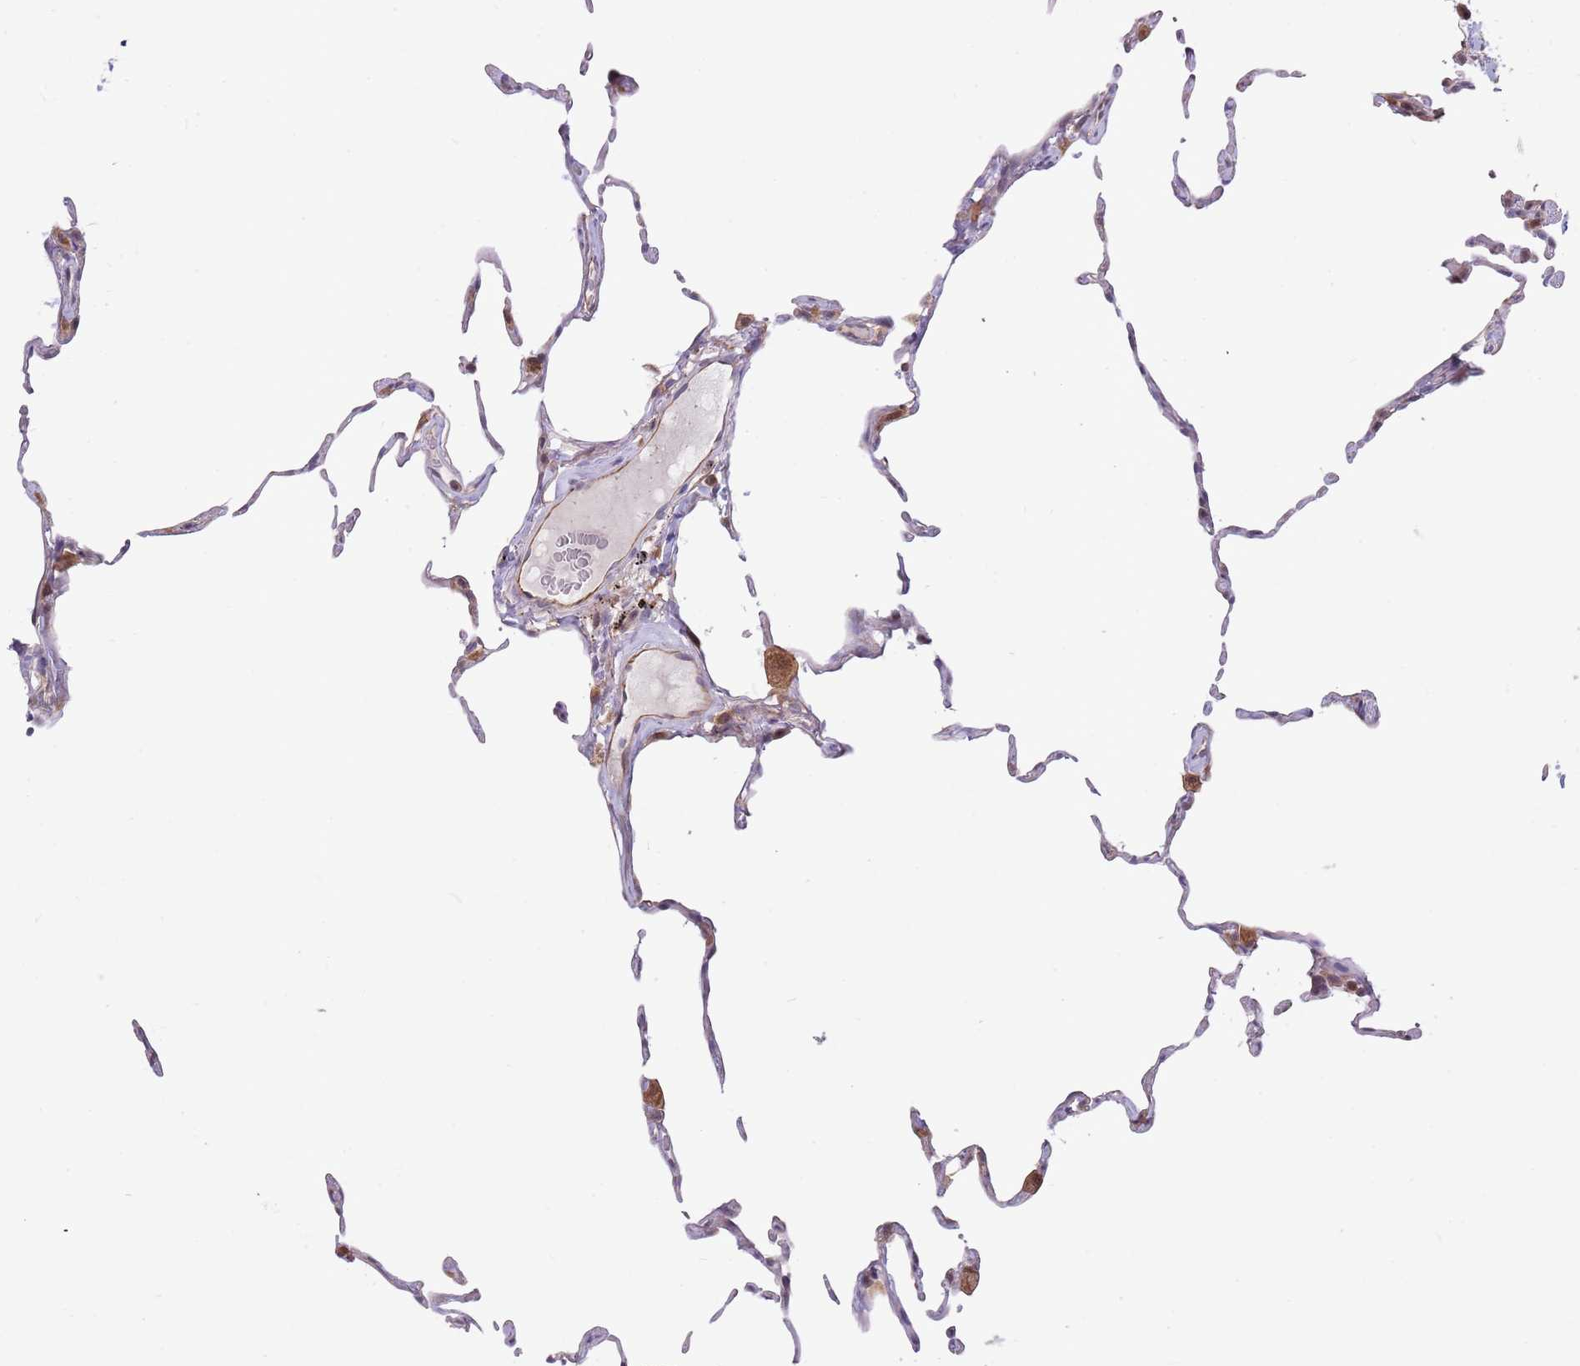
{"staining": {"intensity": "negative", "quantity": "none", "location": "none"}, "tissue": "lung", "cell_type": "Alveolar cells", "image_type": "normal", "snomed": [{"axis": "morphology", "description": "Normal tissue, NOS"}, {"axis": "topography", "description": "Lung"}], "caption": "This is an IHC image of normal human lung. There is no expression in alveolar cells.", "gene": "CCNJL", "patient": {"sex": "female", "age": 57}}